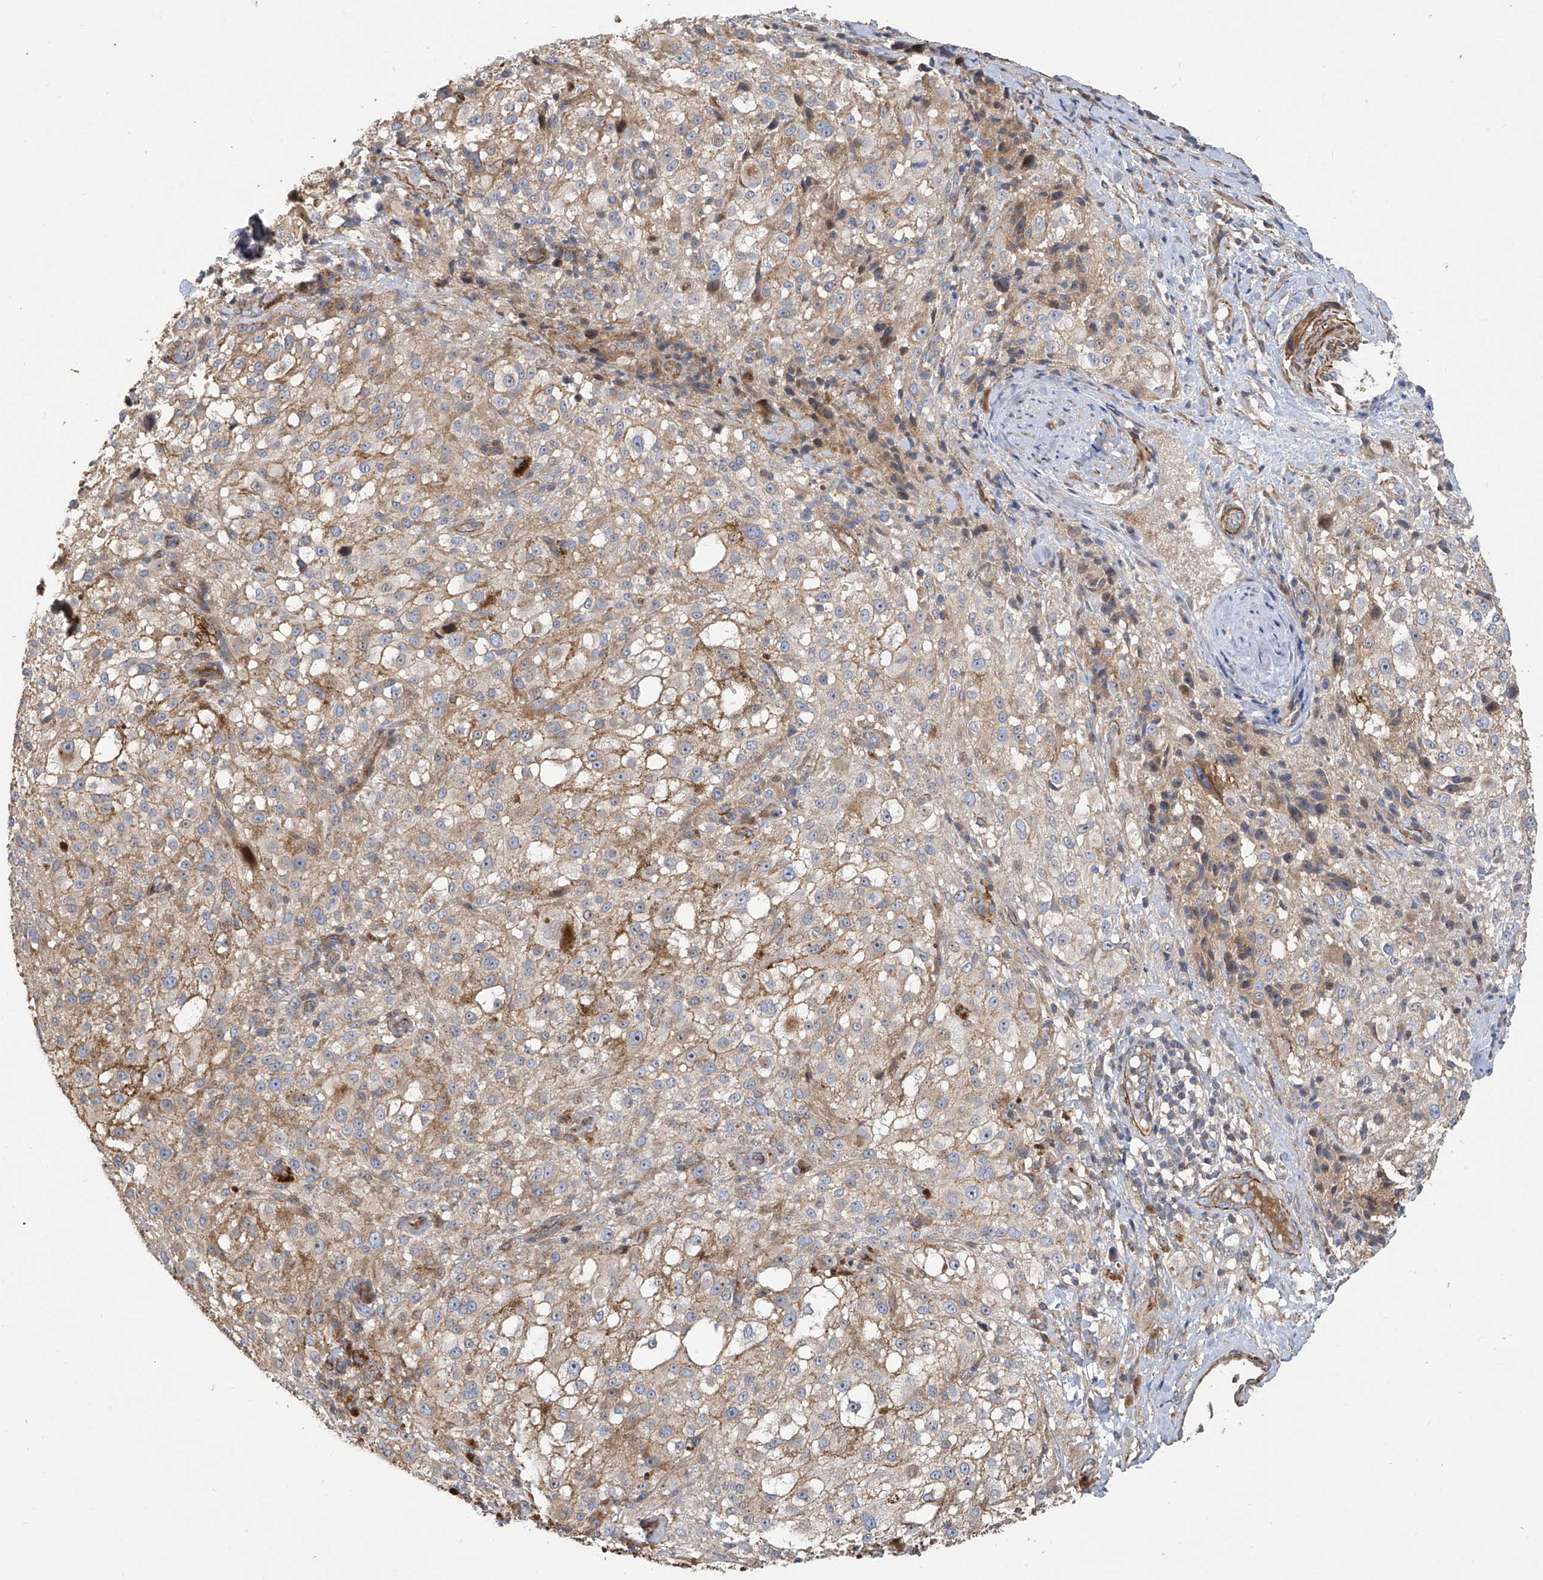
{"staining": {"intensity": "moderate", "quantity": "<25%", "location": "cytoplasmic/membranous"}, "tissue": "melanoma", "cell_type": "Tumor cells", "image_type": "cancer", "snomed": [{"axis": "morphology", "description": "Necrosis, NOS"}, {"axis": "morphology", "description": "Malignant melanoma, NOS"}, {"axis": "topography", "description": "Skin"}], "caption": "Immunohistochemical staining of malignant melanoma shows low levels of moderate cytoplasmic/membranous staining in approximately <25% of tumor cells.", "gene": "SLC43A3", "patient": {"sex": "female", "age": 87}}